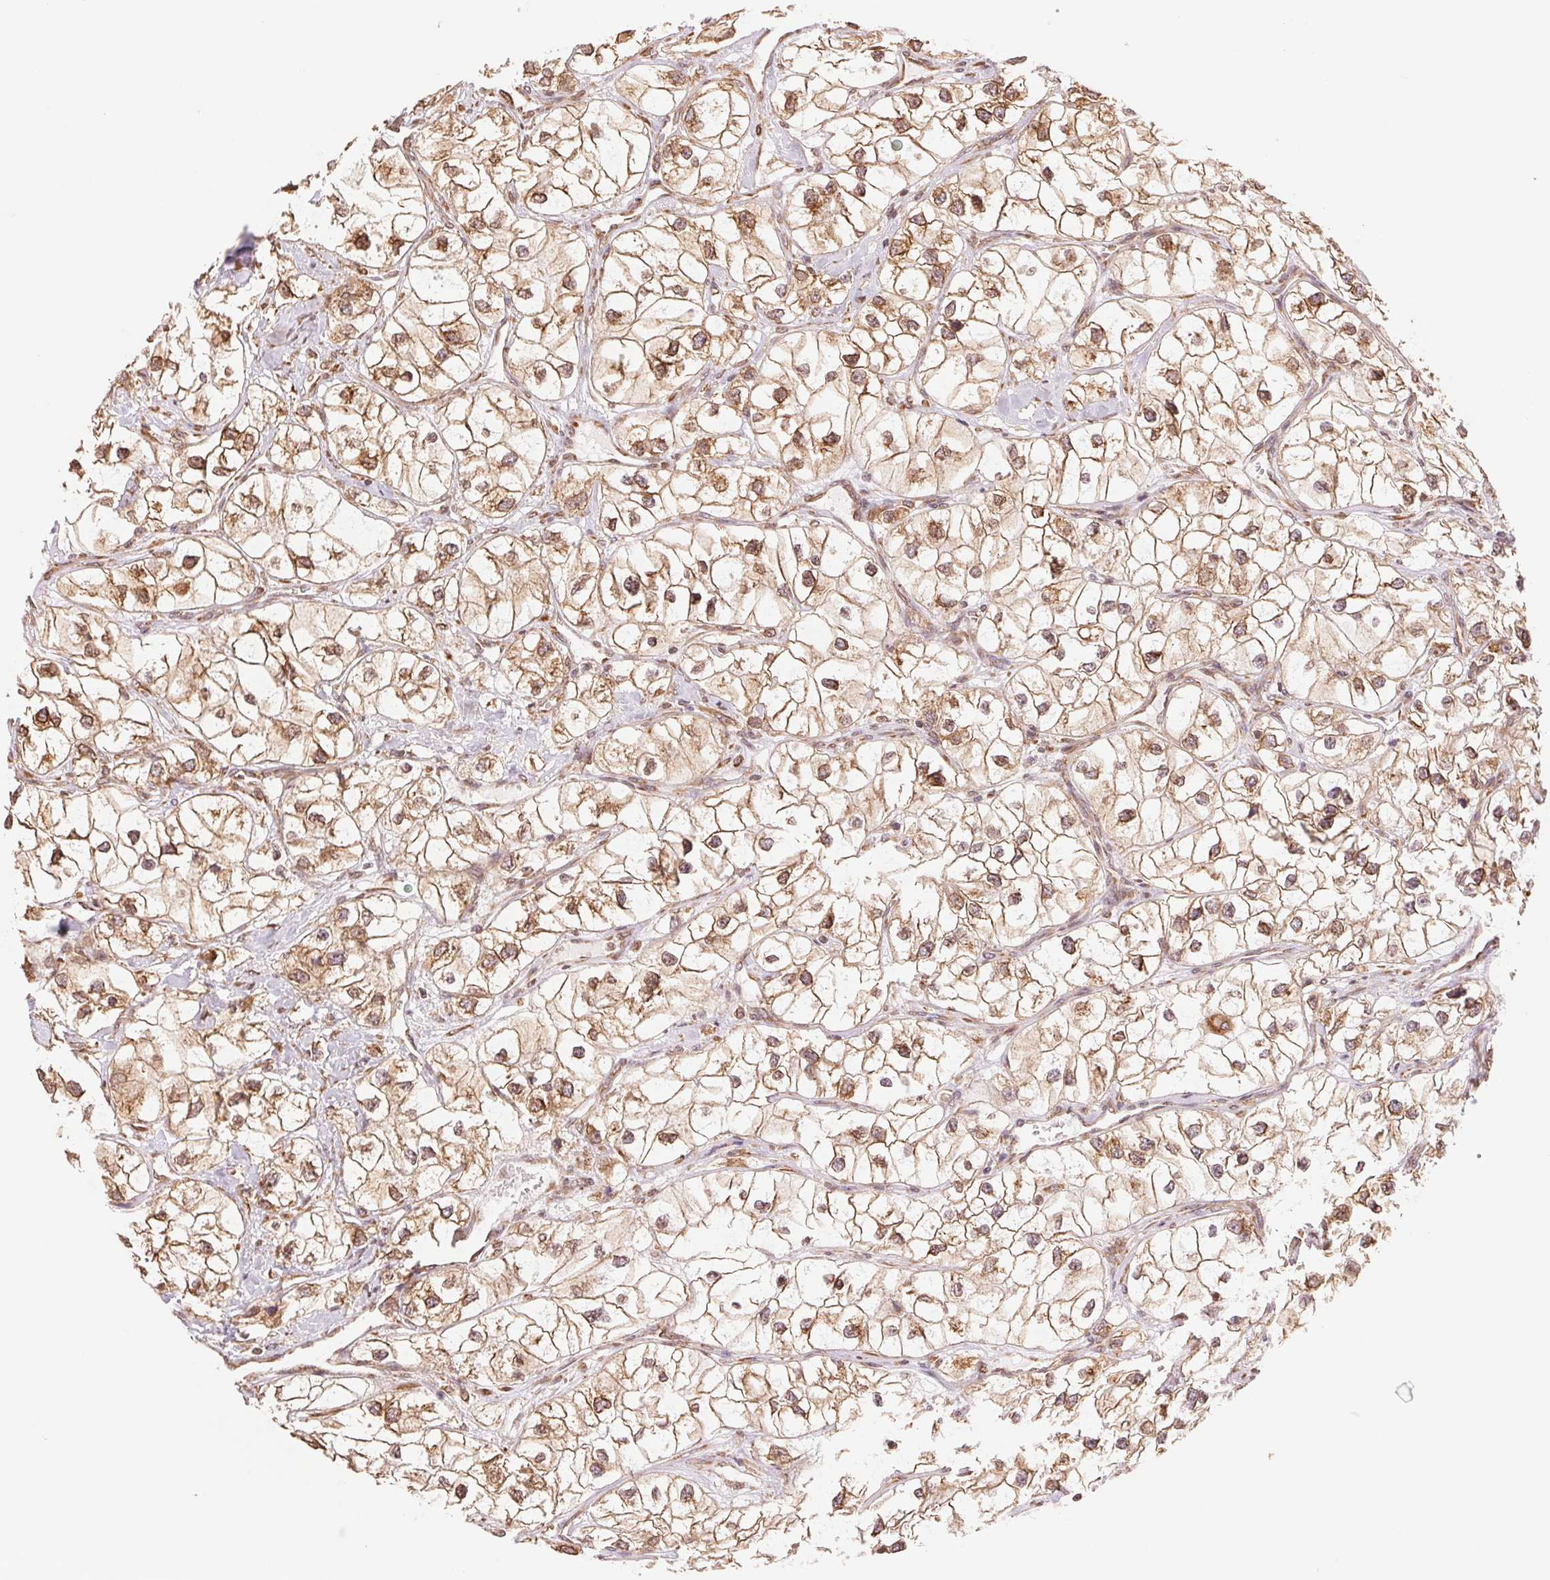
{"staining": {"intensity": "moderate", "quantity": ">75%", "location": "cytoplasmic/membranous"}, "tissue": "renal cancer", "cell_type": "Tumor cells", "image_type": "cancer", "snomed": [{"axis": "morphology", "description": "Adenocarcinoma, NOS"}, {"axis": "topography", "description": "Kidney"}], "caption": "Immunohistochemistry (IHC) image of renal cancer (adenocarcinoma) stained for a protein (brown), which exhibits medium levels of moderate cytoplasmic/membranous staining in about >75% of tumor cells.", "gene": "RPN1", "patient": {"sex": "male", "age": 59}}